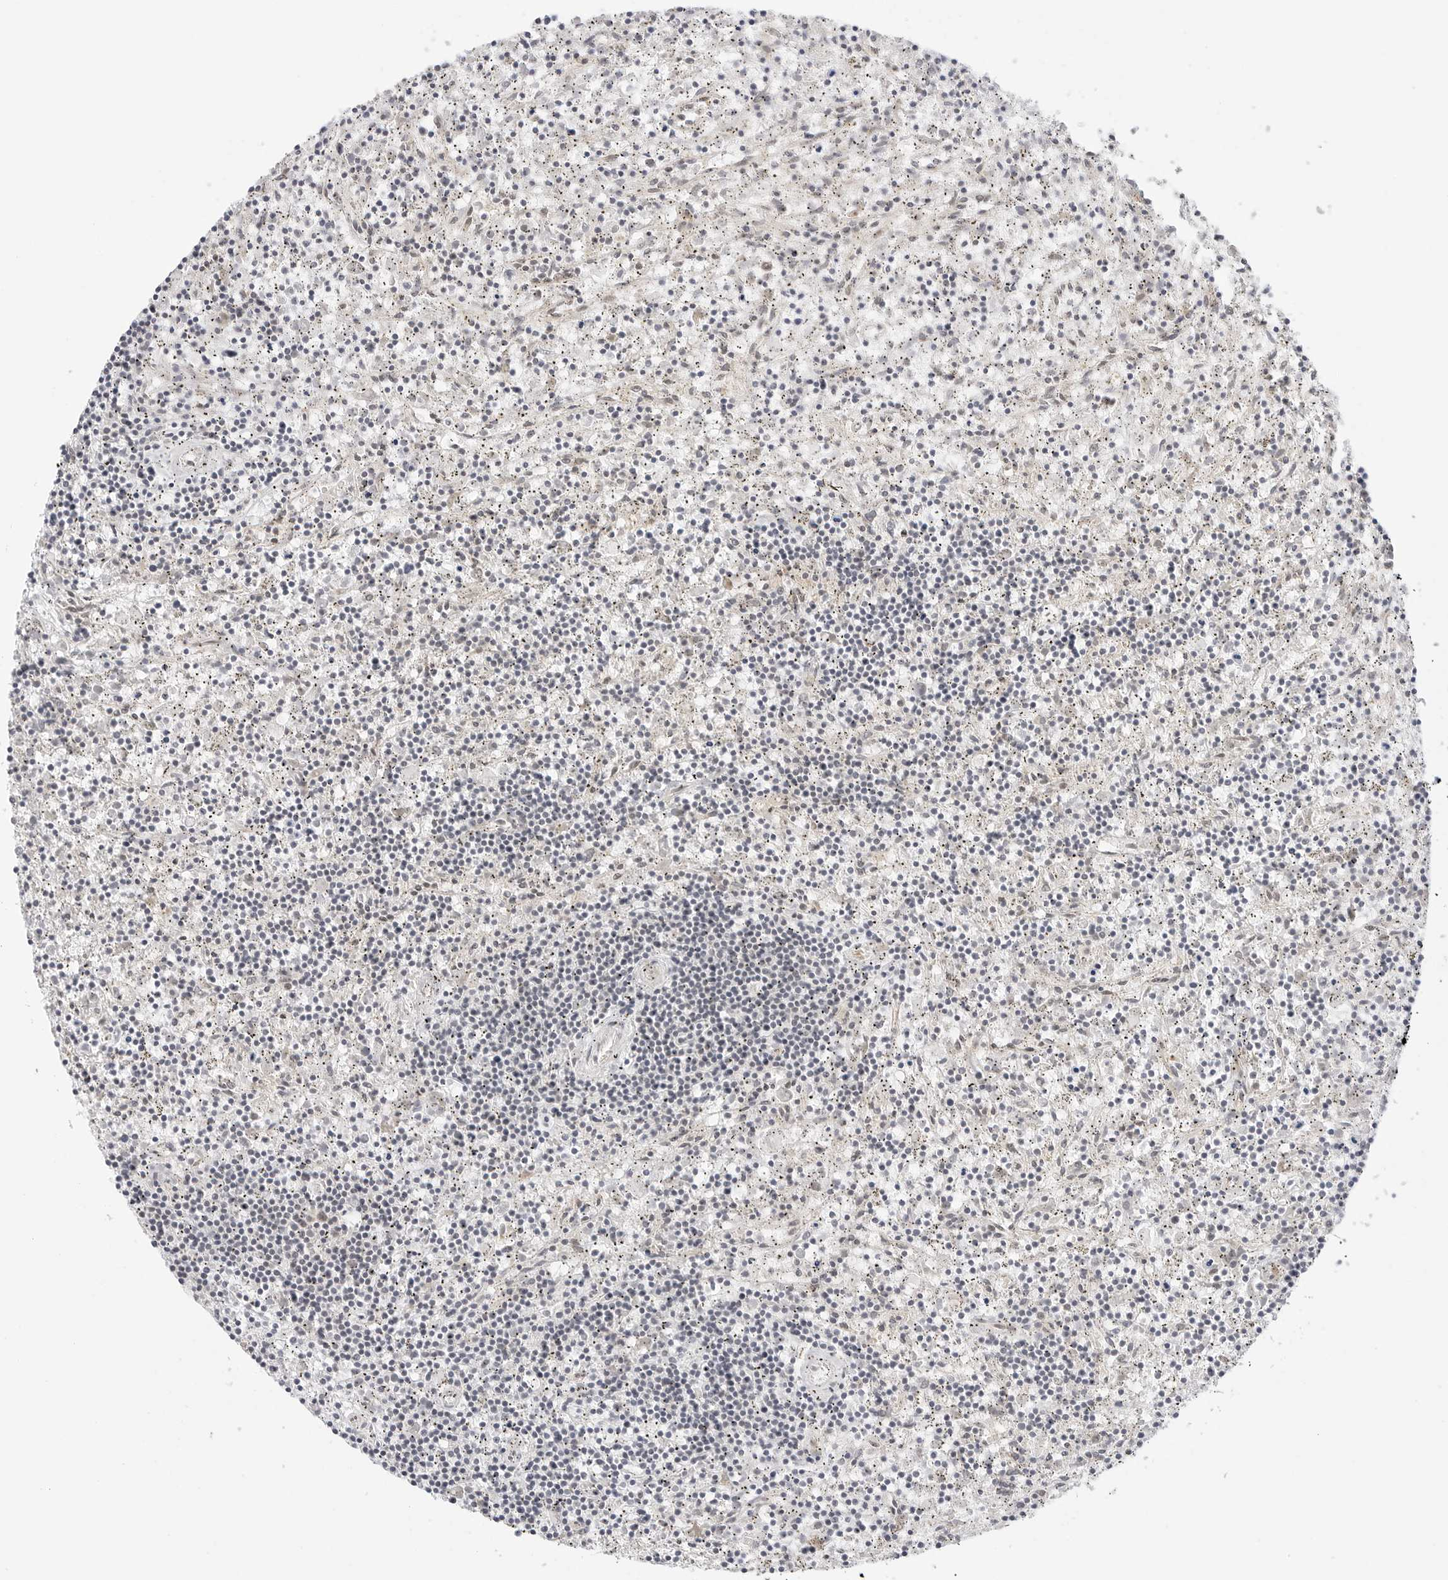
{"staining": {"intensity": "negative", "quantity": "none", "location": "none"}, "tissue": "lymphoma", "cell_type": "Tumor cells", "image_type": "cancer", "snomed": [{"axis": "morphology", "description": "Malignant lymphoma, non-Hodgkin's type, Low grade"}, {"axis": "topography", "description": "Spleen"}], "caption": "DAB (3,3'-diaminobenzidine) immunohistochemical staining of lymphoma shows no significant positivity in tumor cells.", "gene": "TCP1", "patient": {"sex": "male", "age": 76}}